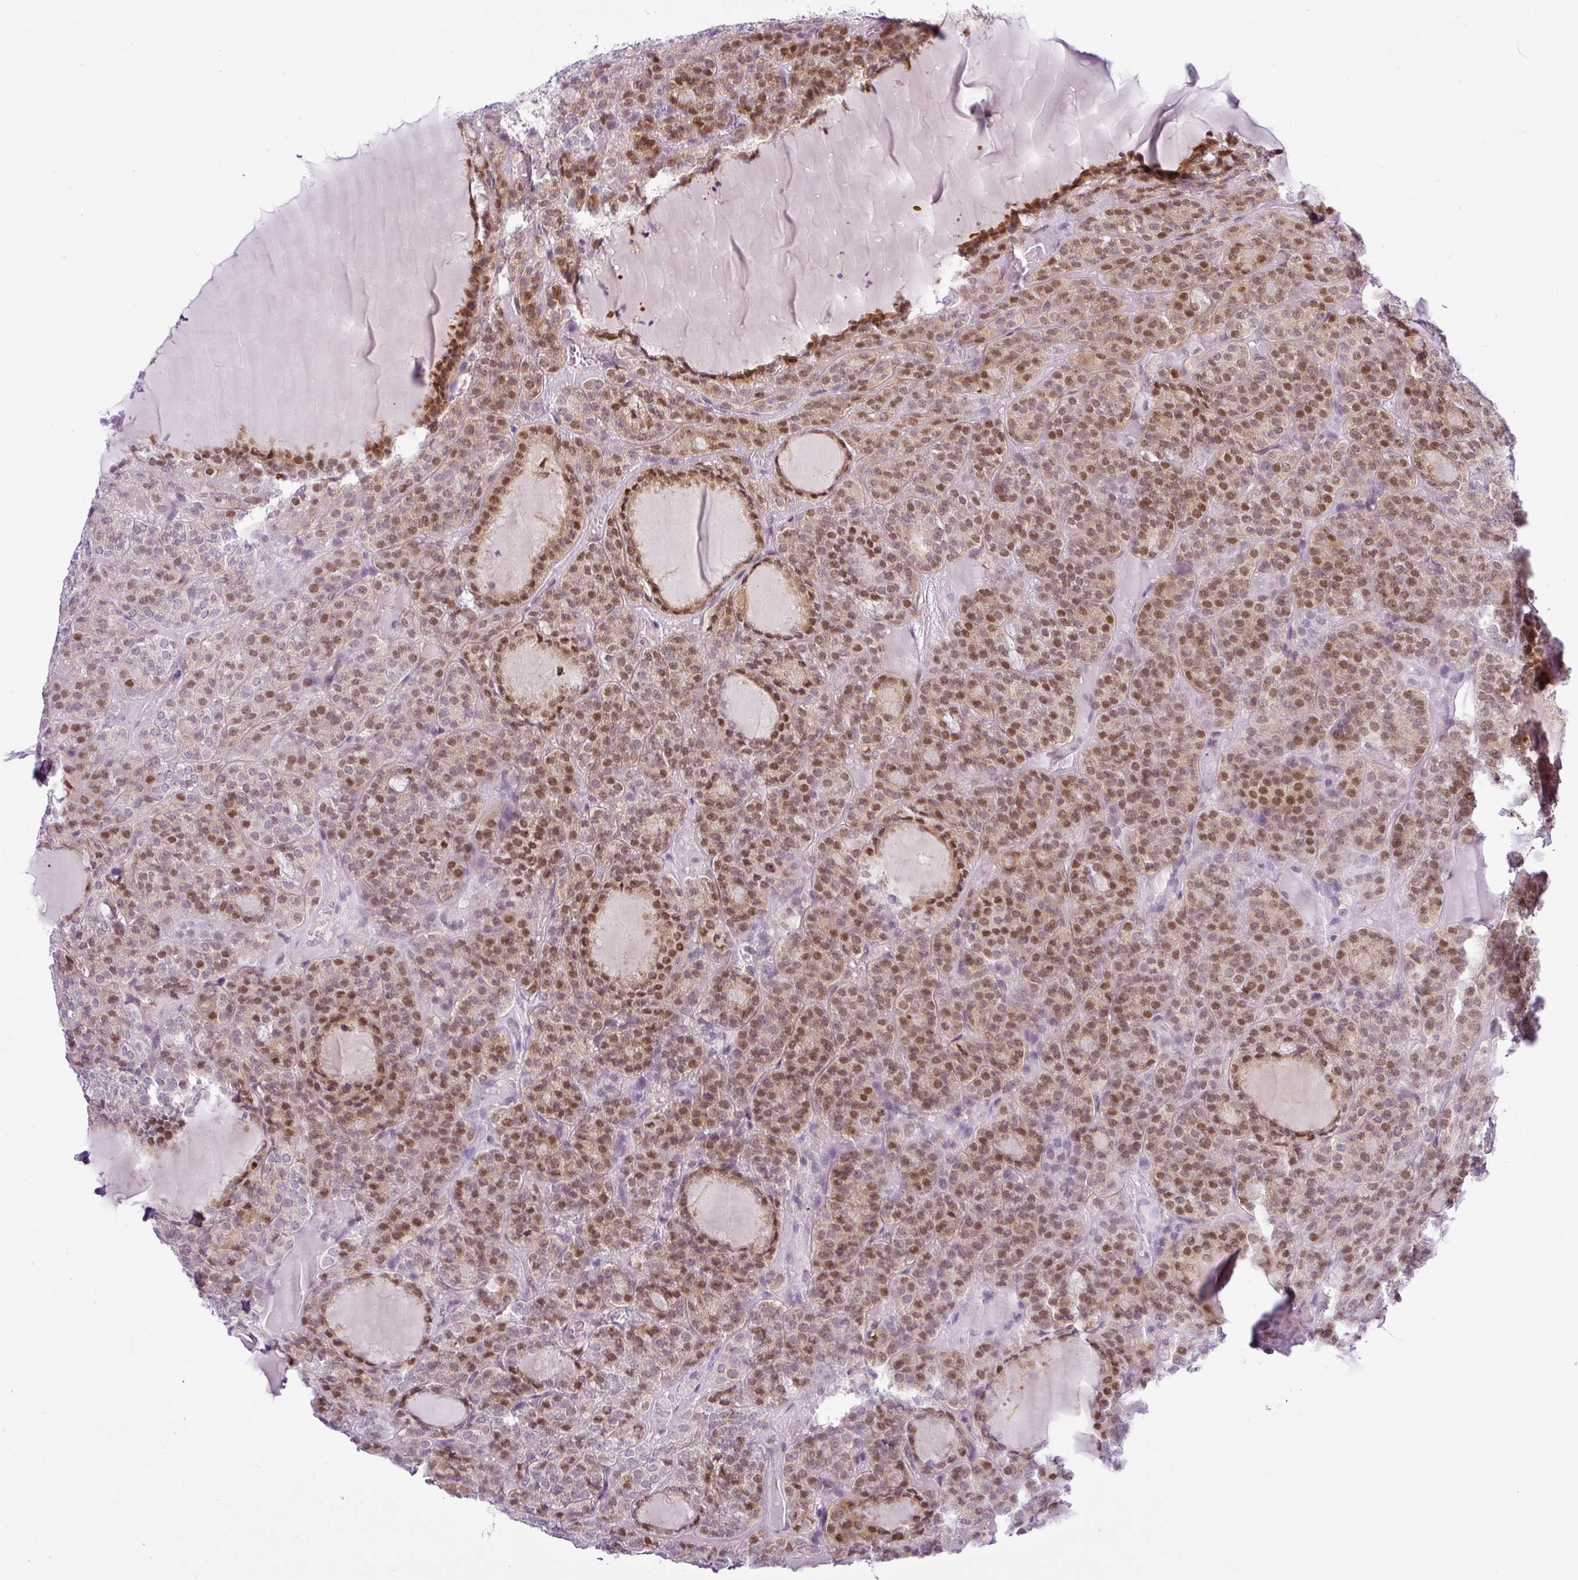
{"staining": {"intensity": "moderate", "quantity": ">75%", "location": "nuclear"}, "tissue": "thyroid cancer", "cell_type": "Tumor cells", "image_type": "cancer", "snomed": [{"axis": "morphology", "description": "Follicular adenoma carcinoma, NOS"}, {"axis": "topography", "description": "Thyroid gland"}], "caption": "This is a micrograph of immunohistochemistry (IHC) staining of thyroid cancer (follicular adenoma carcinoma), which shows moderate positivity in the nuclear of tumor cells.", "gene": "NDUFB2", "patient": {"sex": "female", "age": 63}}